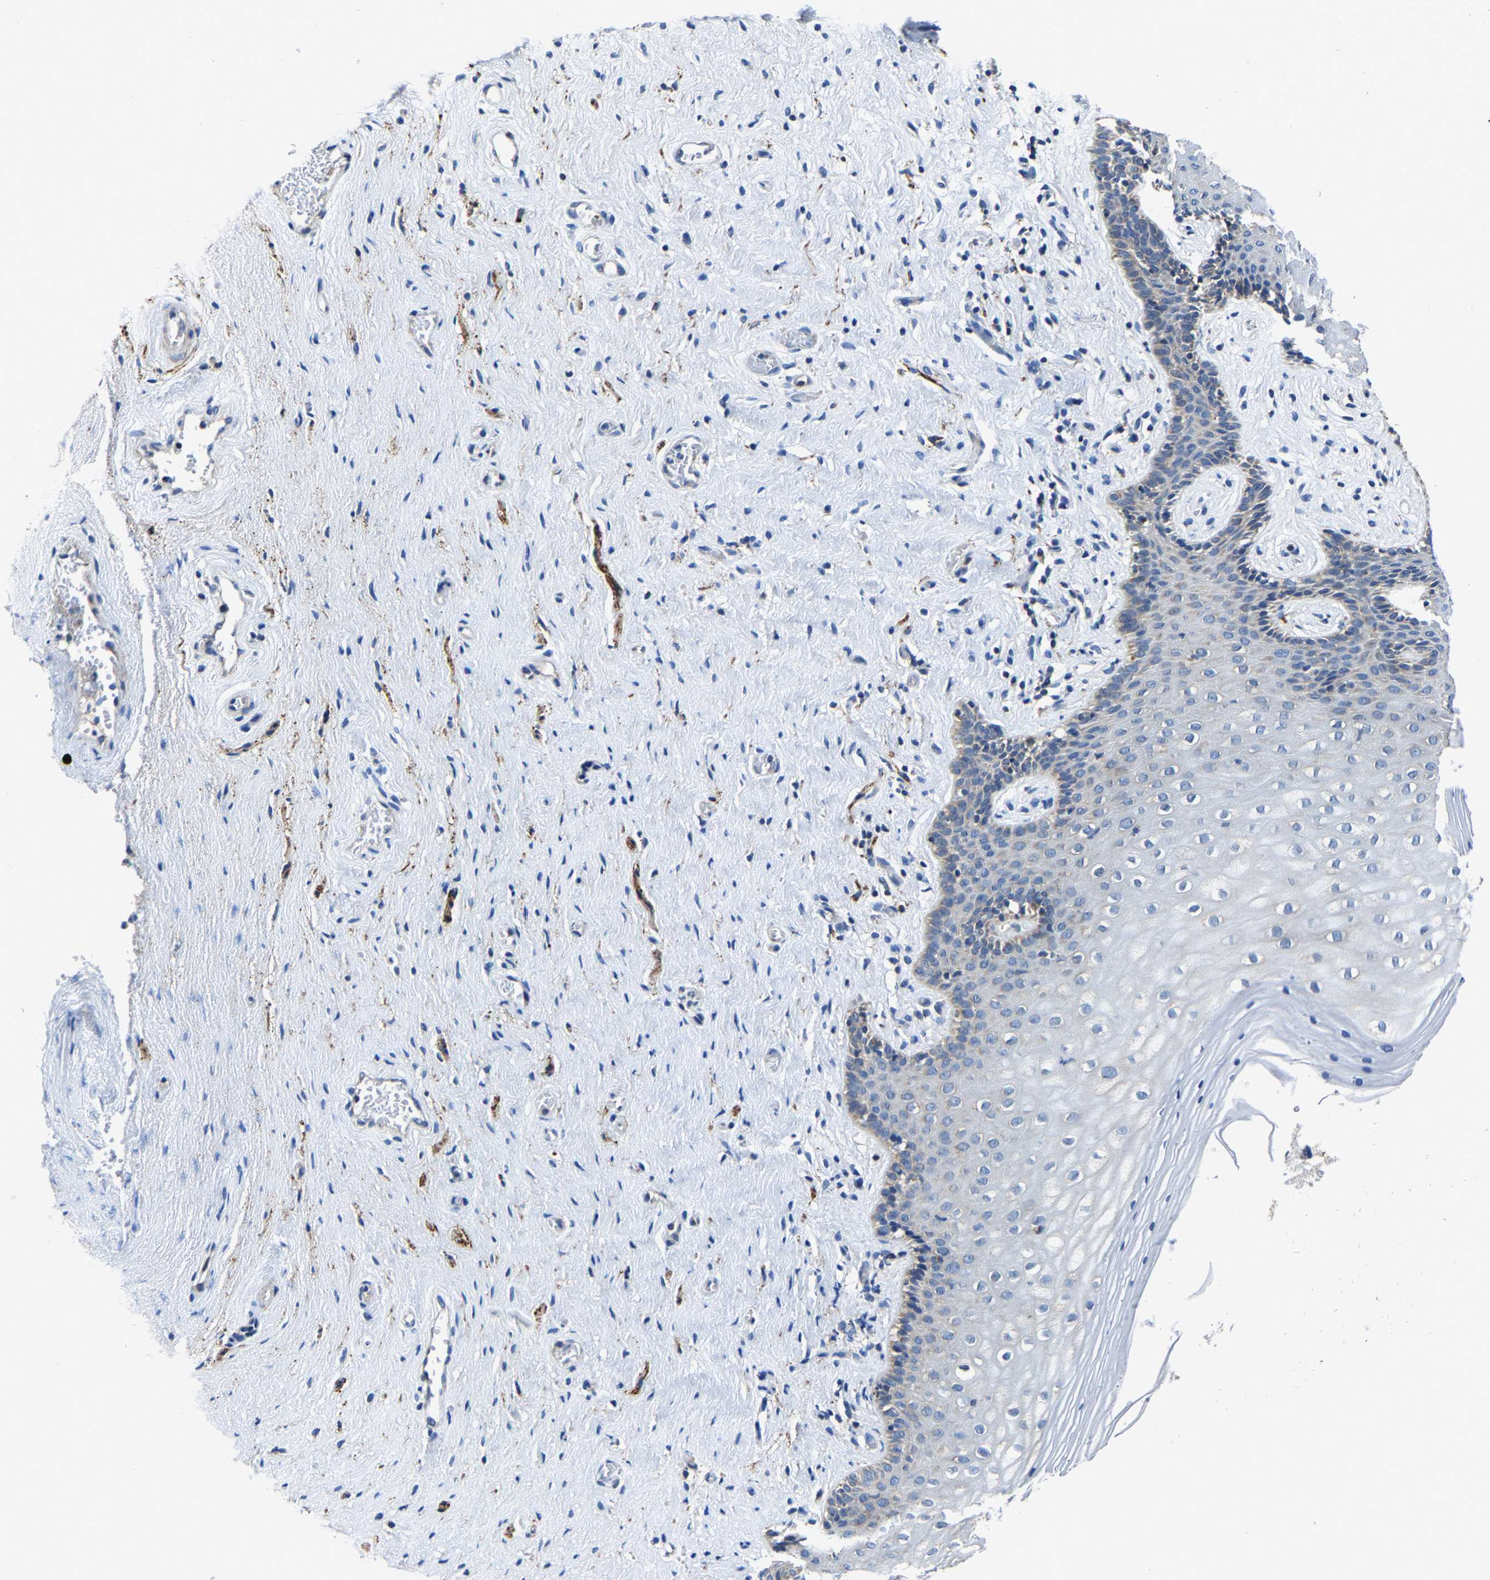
{"staining": {"intensity": "negative", "quantity": "none", "location": "none"}, "tissue": "vagina", "cell_type": "Squamous epithelial cells", "image_type": "normal", "snomed": [{"axis": "morphology", "description": "Normal tissue, NOS"}, {"axis": "topography", "description": "Vagina"}], "caption": "Protein analysis of benign vagina demonstrates no significant positivity in squamous epithelial cells. (DAB (3,3'-diaminobenzidine) IHC, high magnification).", "gene": "AGK", "patient": {"sex": "female", "age": 44}}